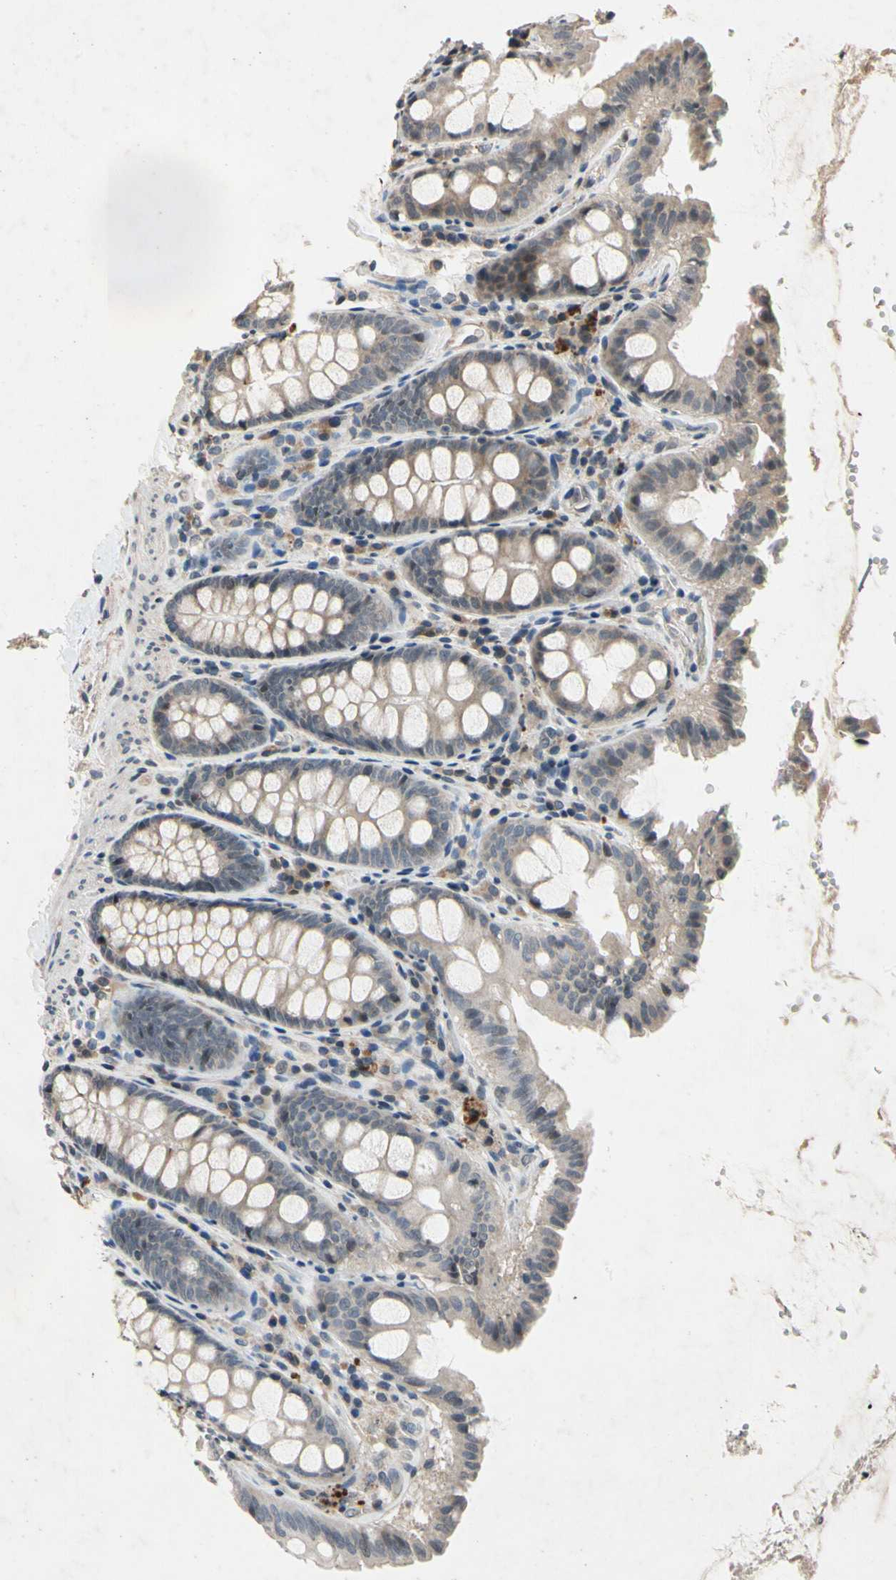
{"staining": {"intensity": "weak", "quantity": ">75%", "location": "cytoplasmic/membranous"}, "tissue": "colon", "cell_type": "Endothelial cells", "image_type": "normal", "snomed": [{"axis": "morphology", "description": "Normal tissue, NOS"}, {"axis": "topography", "description": "Colon"}], "caption": "Human colon stained with a brown dye demonstrates weak cytoplasmic/membranous positive expression in approximately >75% of endothelial cells.", "gene": "DPY19L3", "patient": {"sex": "female", "age": 61}}